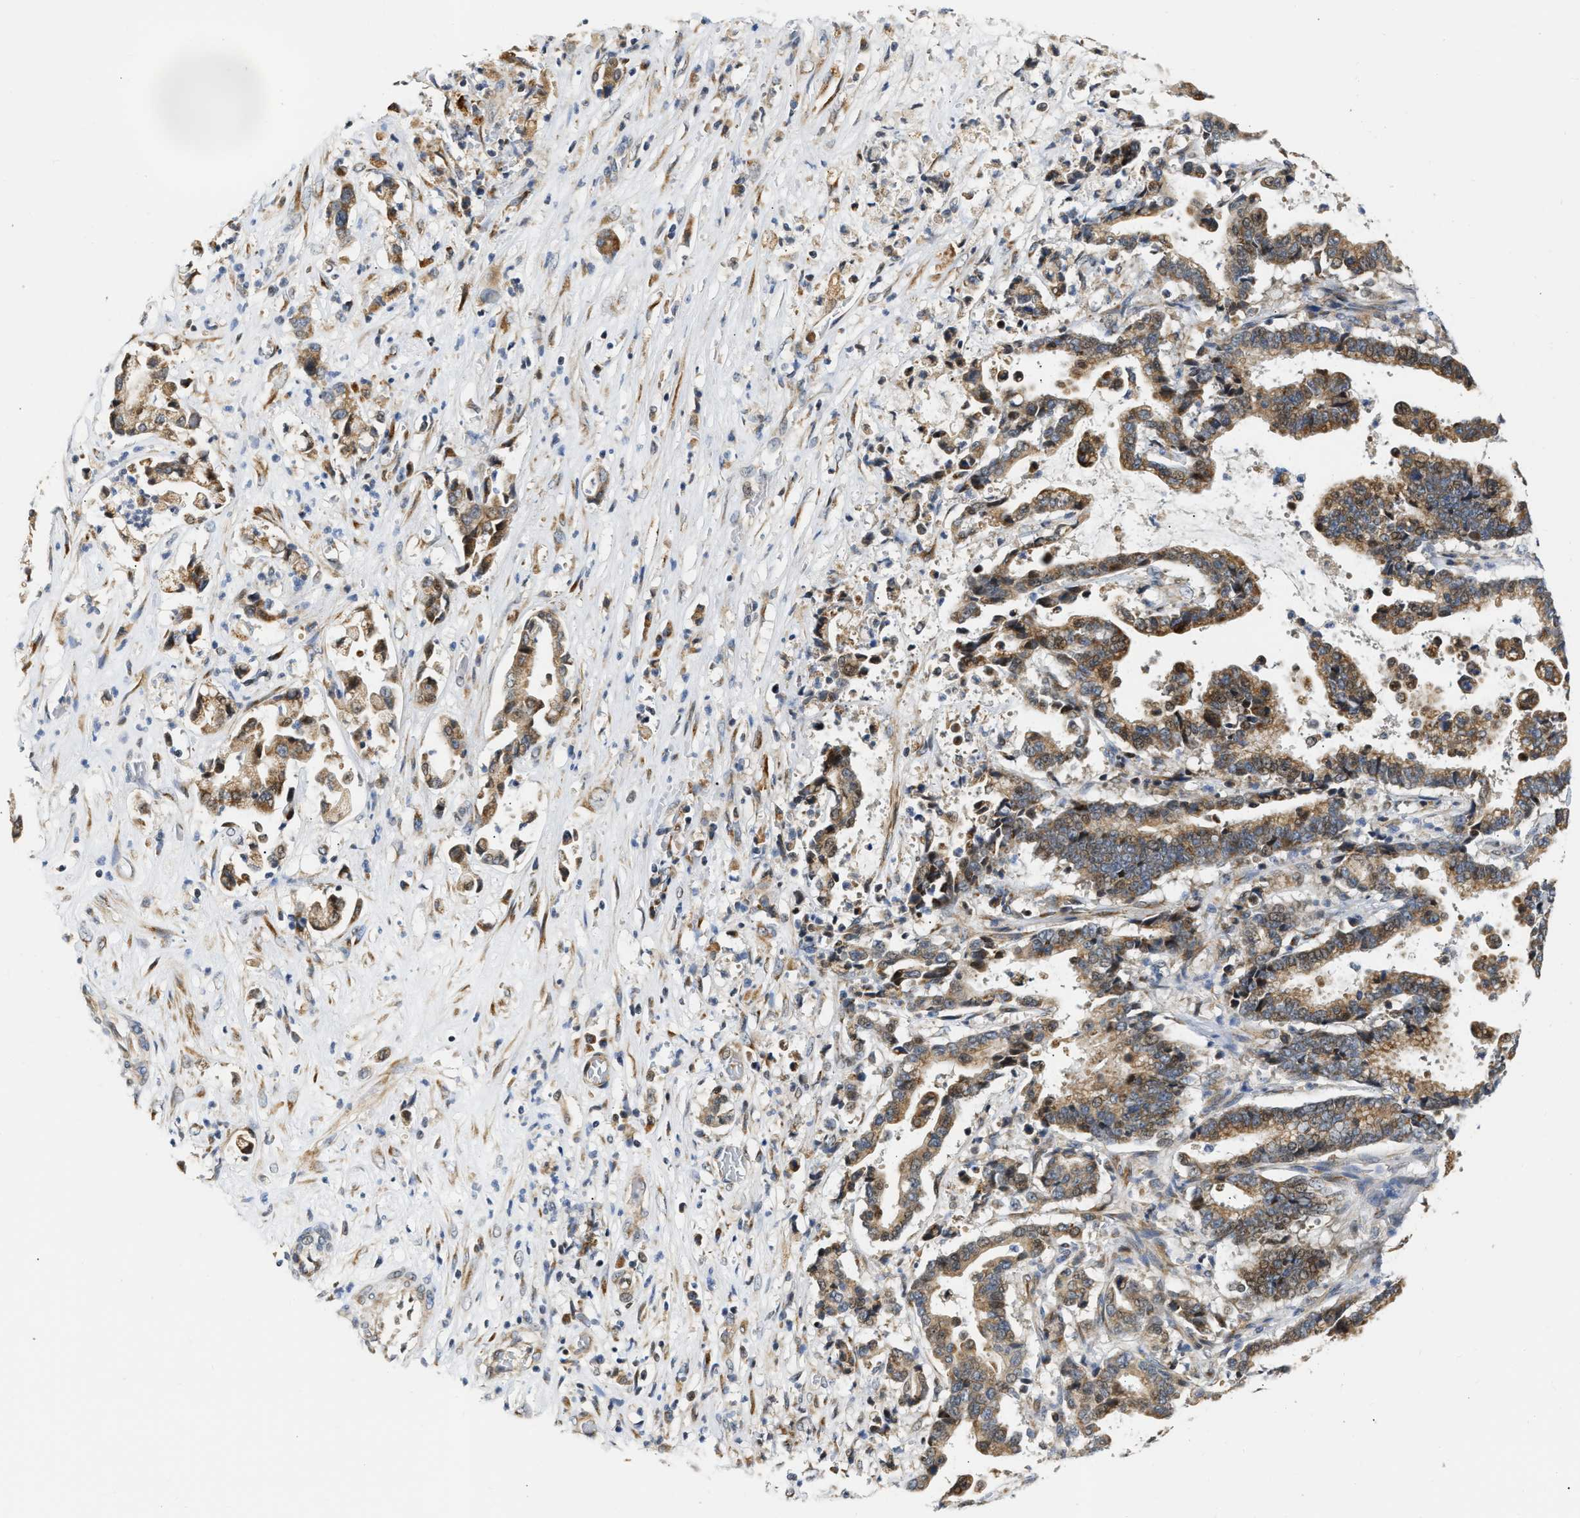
{"staining": {"intensity": "moderate", "quantity": ">75%", "location": "cytoplasmic/membranous"}, "tissue": "liver cancer", "cell_type": "Tumor cells", "image_type": "cancer", "snomed": [{"axis": "morphology", "description": "Cholangiocarcinoma"}, {"axis": "topography", "description": "Liver"}], "caption": "Liver cancer (cholangiocarcinoma) tissue reveals moderate cytoplasmic/membranous expression in about >75% of tumor cells The staining is performed using DAB (3,3'-diaminobenzidine) brown chromogen to label protein expression. The nuclei are counter-stained blue using hematoxylin.", "gene": "DEPTOR", "patient": {"sex": "male", "age": 57}}